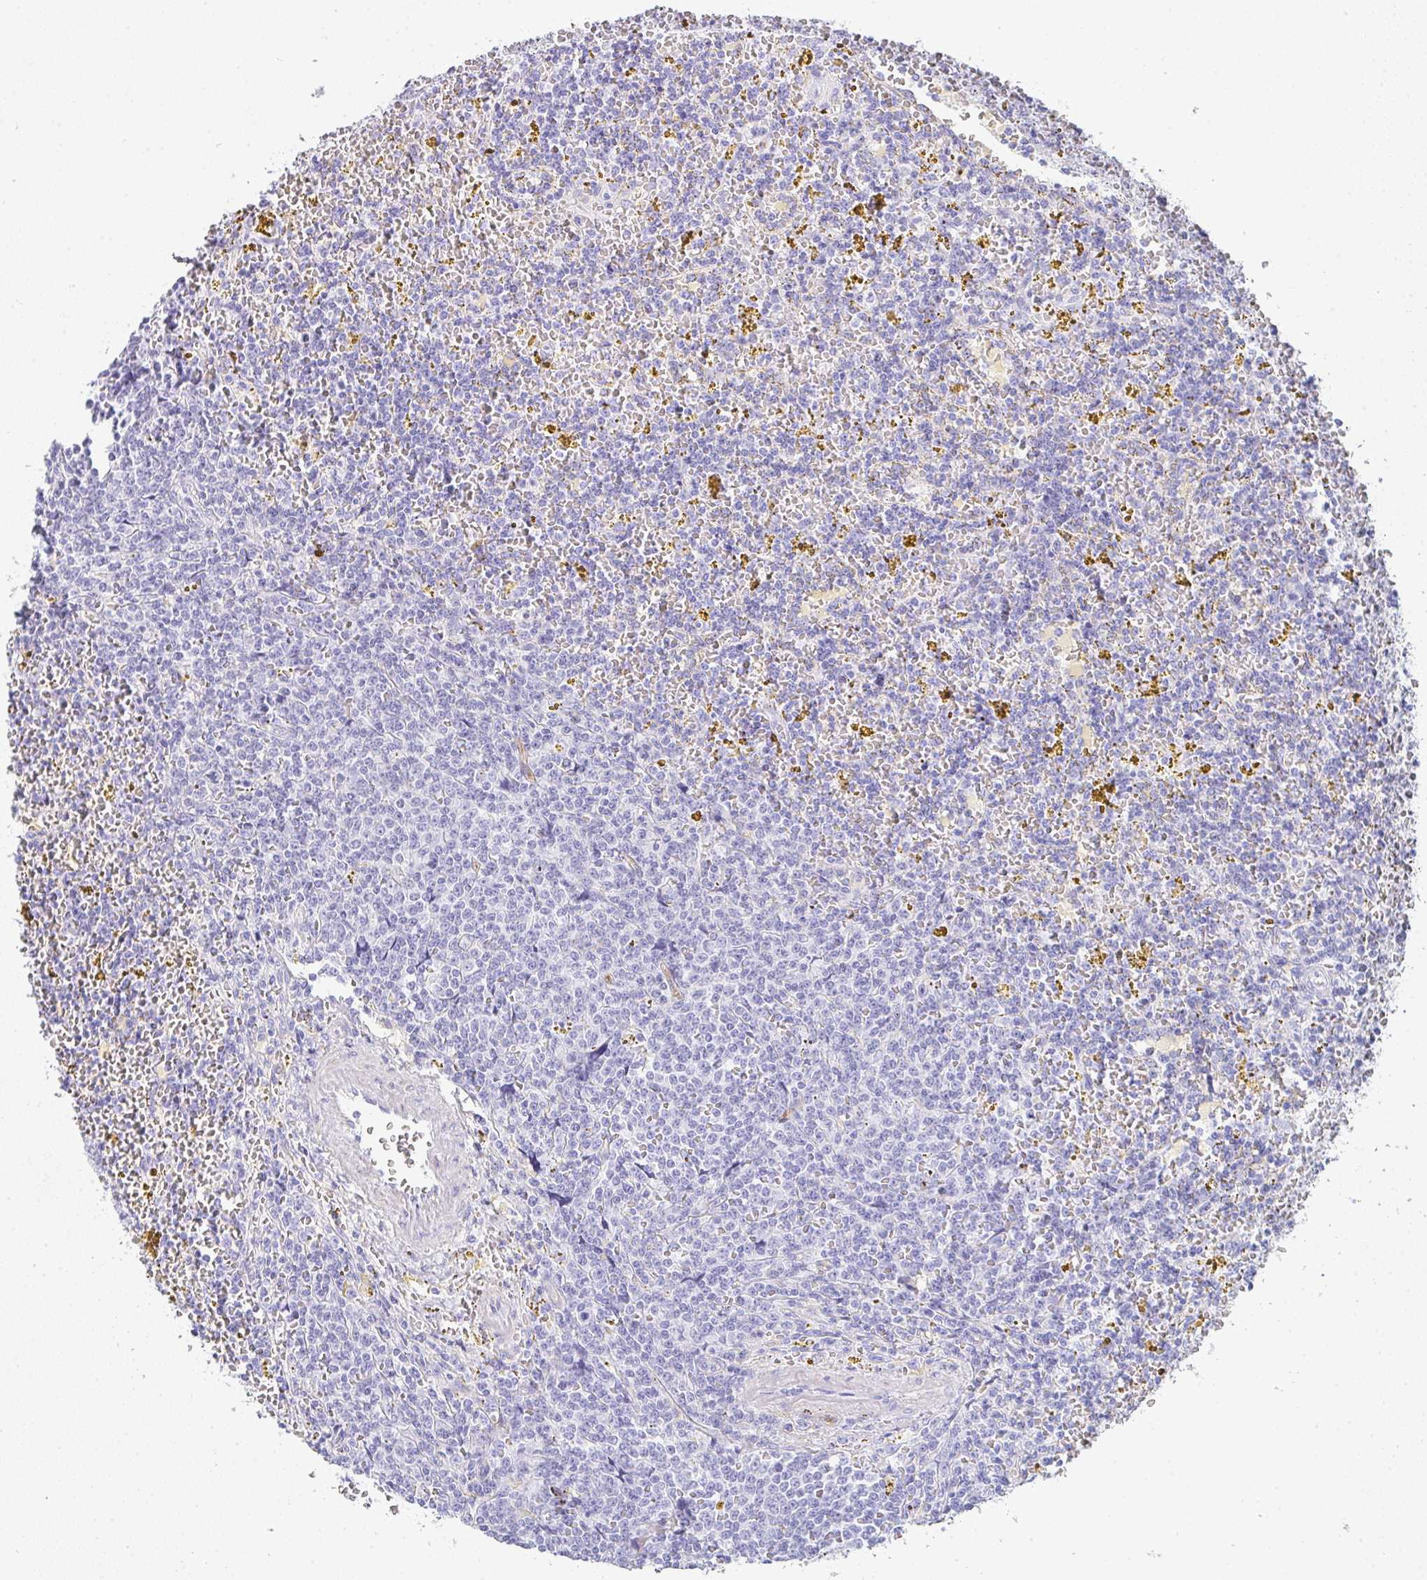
{"staining": {"intensity": "negative", "quantity": "none", "location": "none"}, "tissue": "lymphoma", "cell_type": "Tumor cells", "image_type": "cancer", "snomed": [{"axis": "morphology", "description": "Malignant lymphoma, non-Hodgkin's type, Low grade"}, {"axis": "topography", "description": "Spleen"}, {"axis": "topography", "description": "Lymph node"}], "caption": "Micrograph shows no significant protein staining in tumor cells of lymphoma.", "gene": "PRND", "patient": {"sex": "female", "age": 66}}